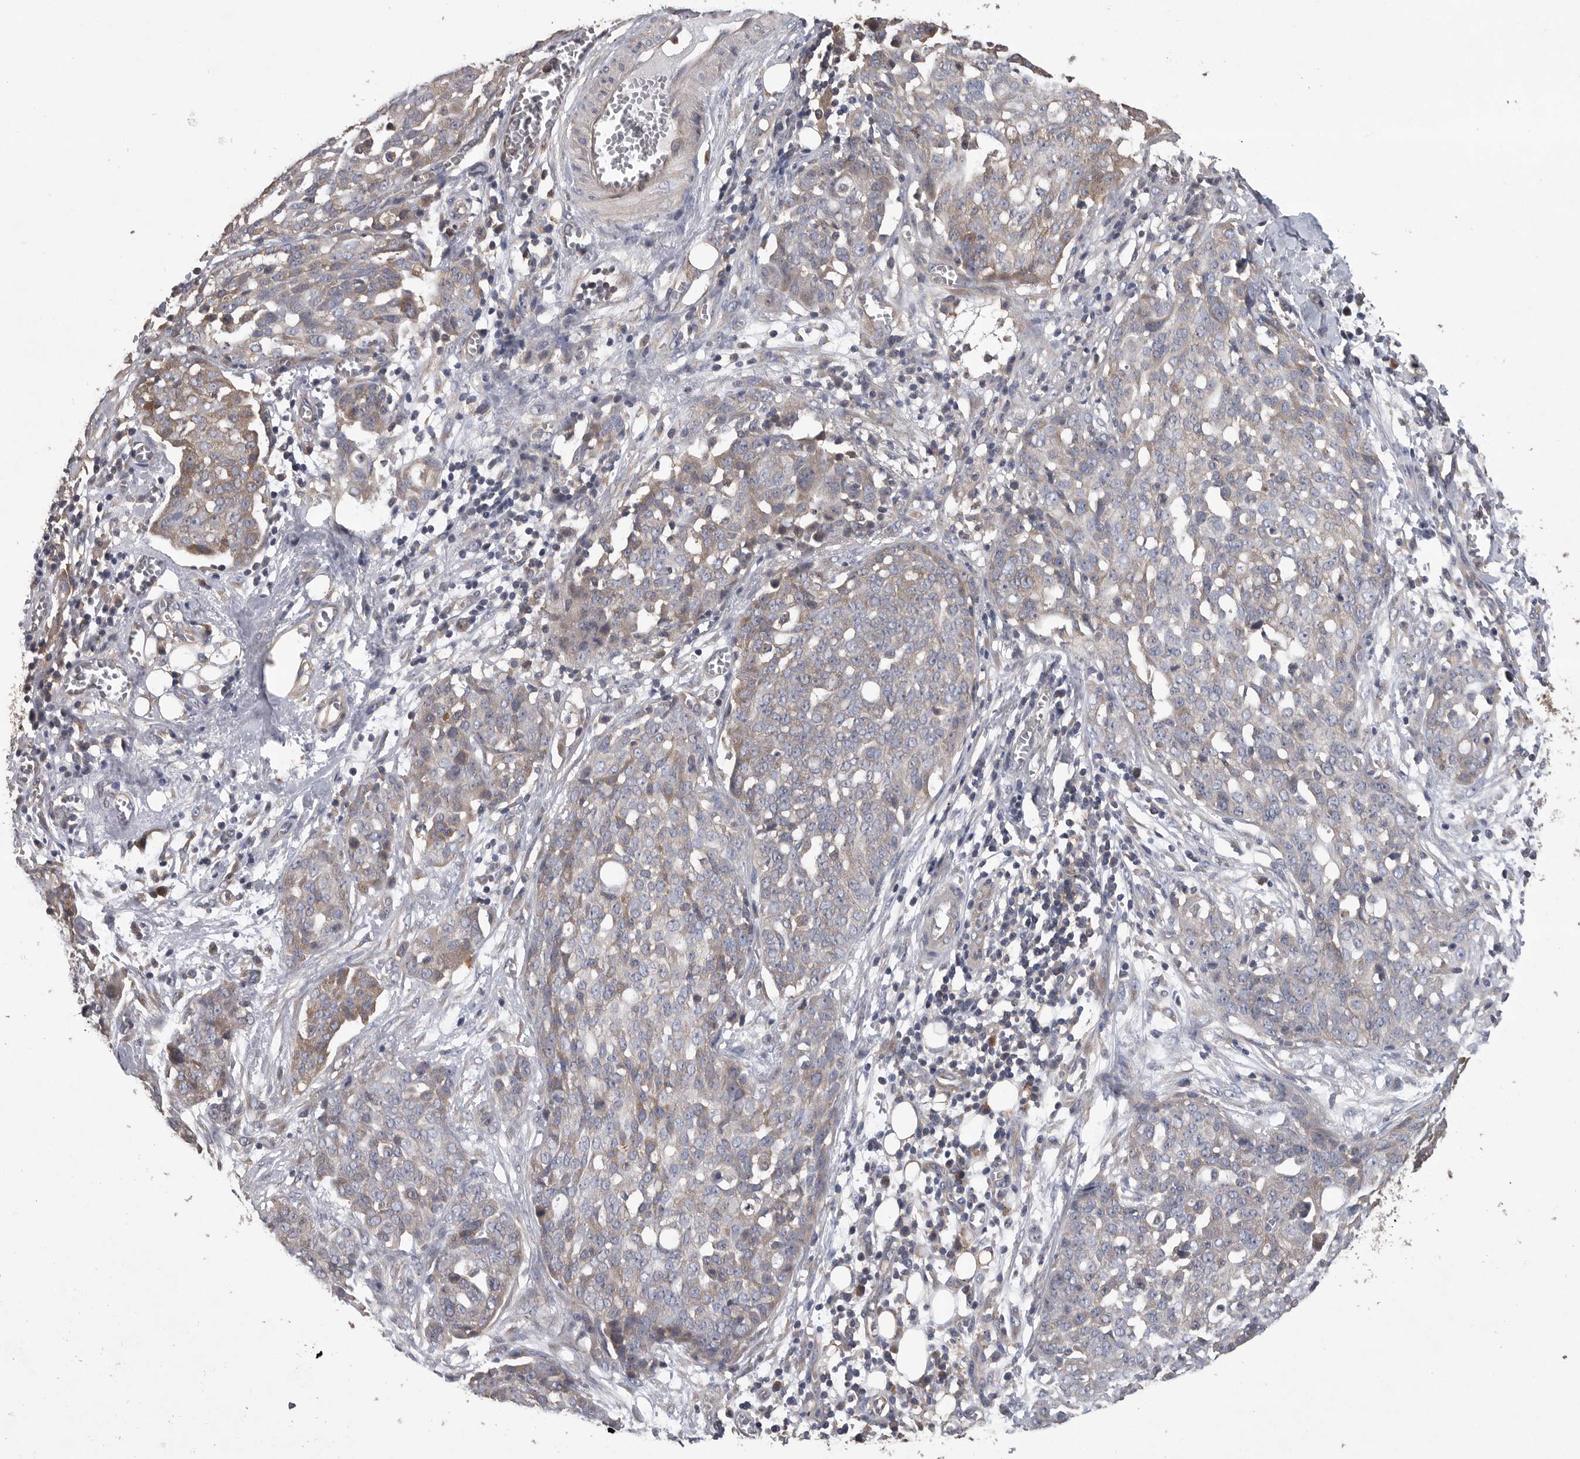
{"staining": {"intensity": "weak", "quantity": "25%-75%", "location": "cytoplasmic/membranous"}, "tissue": "ovarian cancer", "cell_type": "Tumor cells", "image_type": "cancer", "snomed": [{"axis": "morphology", "description": "Cystadenocarcinoma, serous, NOS"}, {"axis": "topography", "description": "Soft tissue"}, {"axis": "topography", "description": "Ovary"}], "caption": "IHC histopathology image of neoplastic tissue: human serous cystadenocarcinoma (ovarian) stained using immunohistochemistry shows low levels of weak protein expression localized specifically in the cytoplasmic/membranous of tumor cells, appearing as a cytoplasmic/membranous brown color.", "gene": "OXR1", "patient": {"sex": "female", "age": 57}}